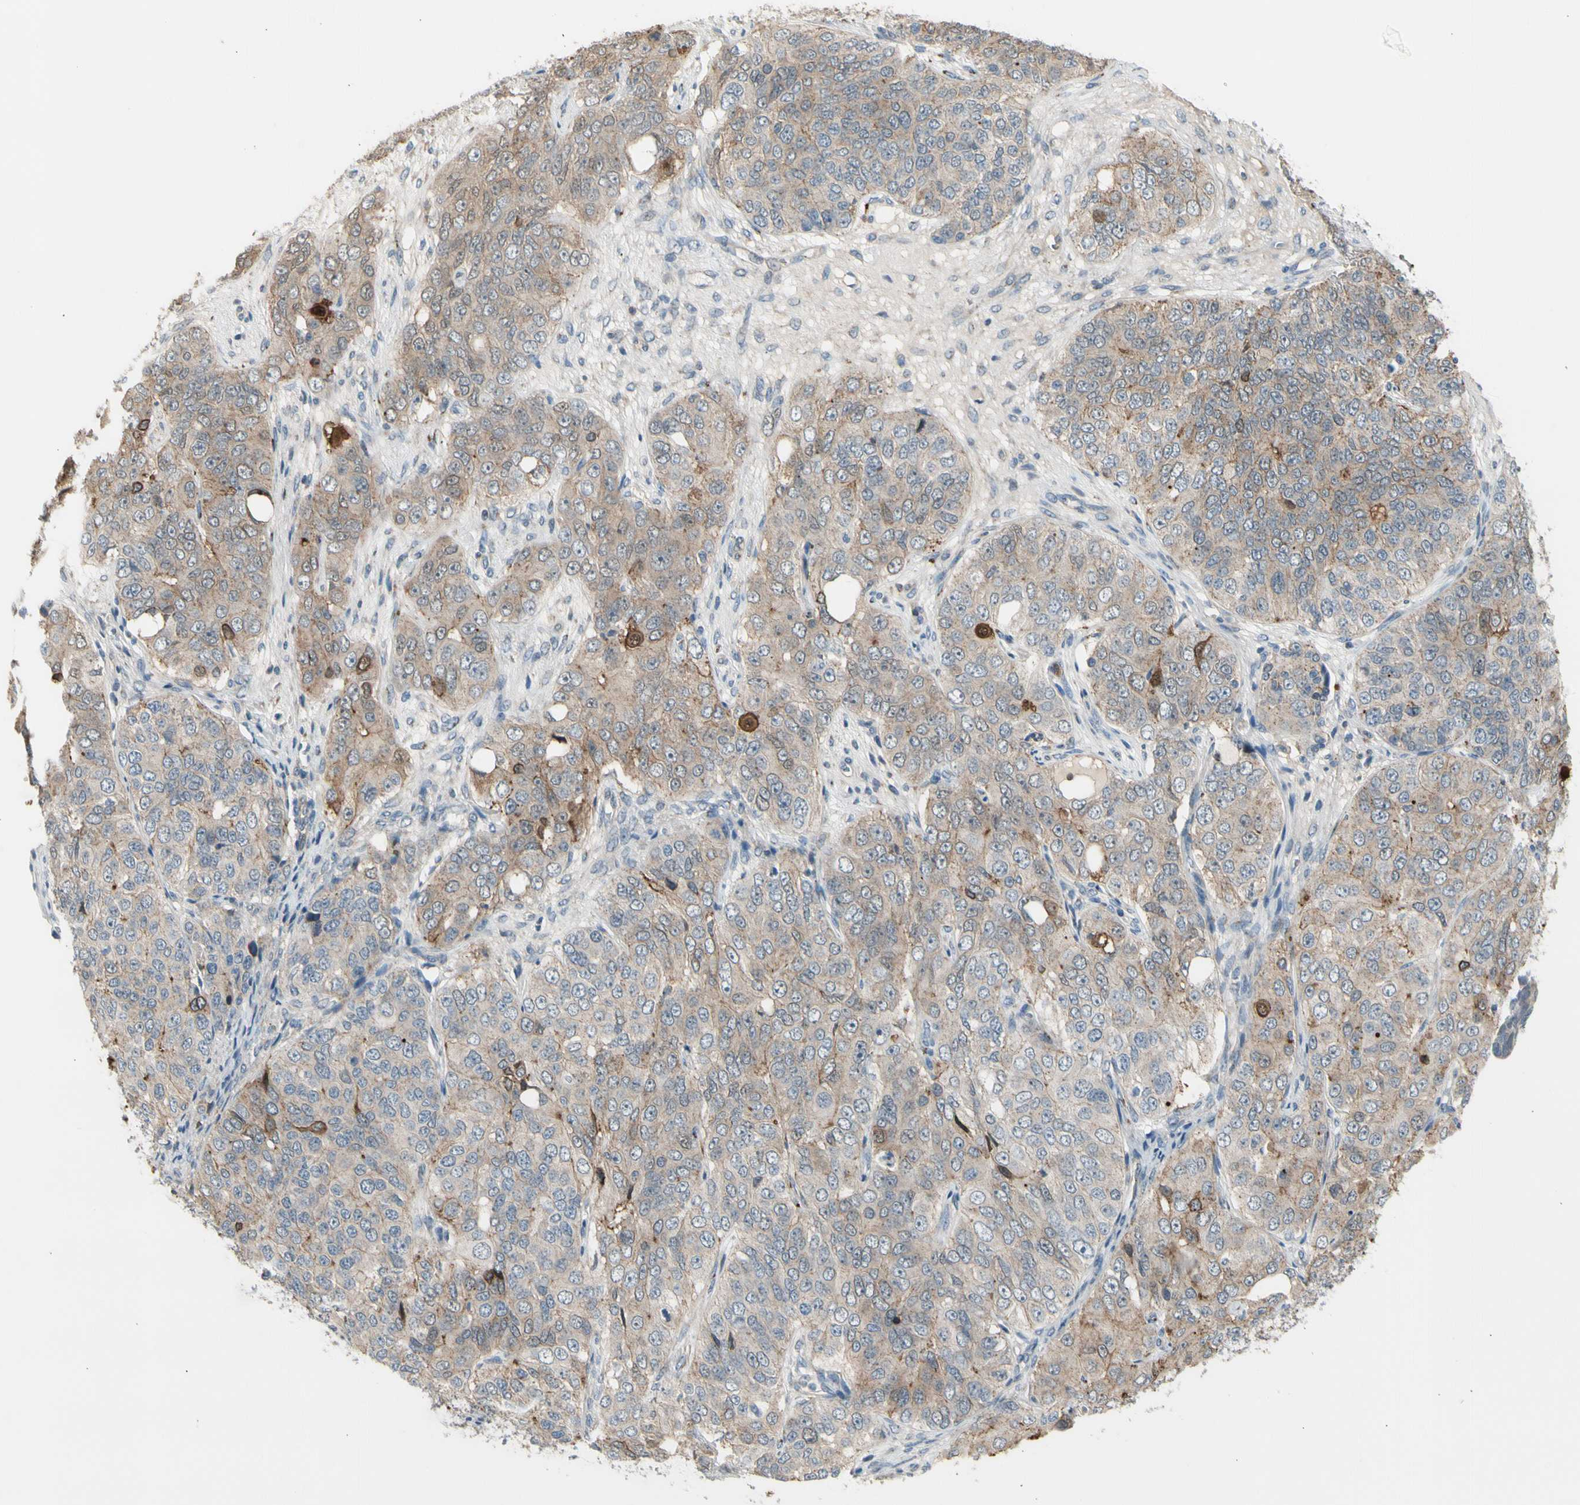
{"staining": {"intensity": "weak", "quantity": "25%-75%", "location": "cytoplasmic/membranous"}, "tissue": "ovarian cancer", "cell_type": "Tumor cells", "image_type": "cancer", "snomed": [{"axis": "morphology", "description": "Carcinoma, endometroid"}, {"axis": "topography", "description": "Ovary"}], "caption": "Protein staining of ovarian cancer (endometroid carcinoma) tissue displays weak cytoplasmic/membranous expression in about 25%-75% of tumor cells. (DAB IHC with brightfield microscopy, high magnification).", "gene": "GALNT5", "patient": {"sex": "female", "age": 51}}